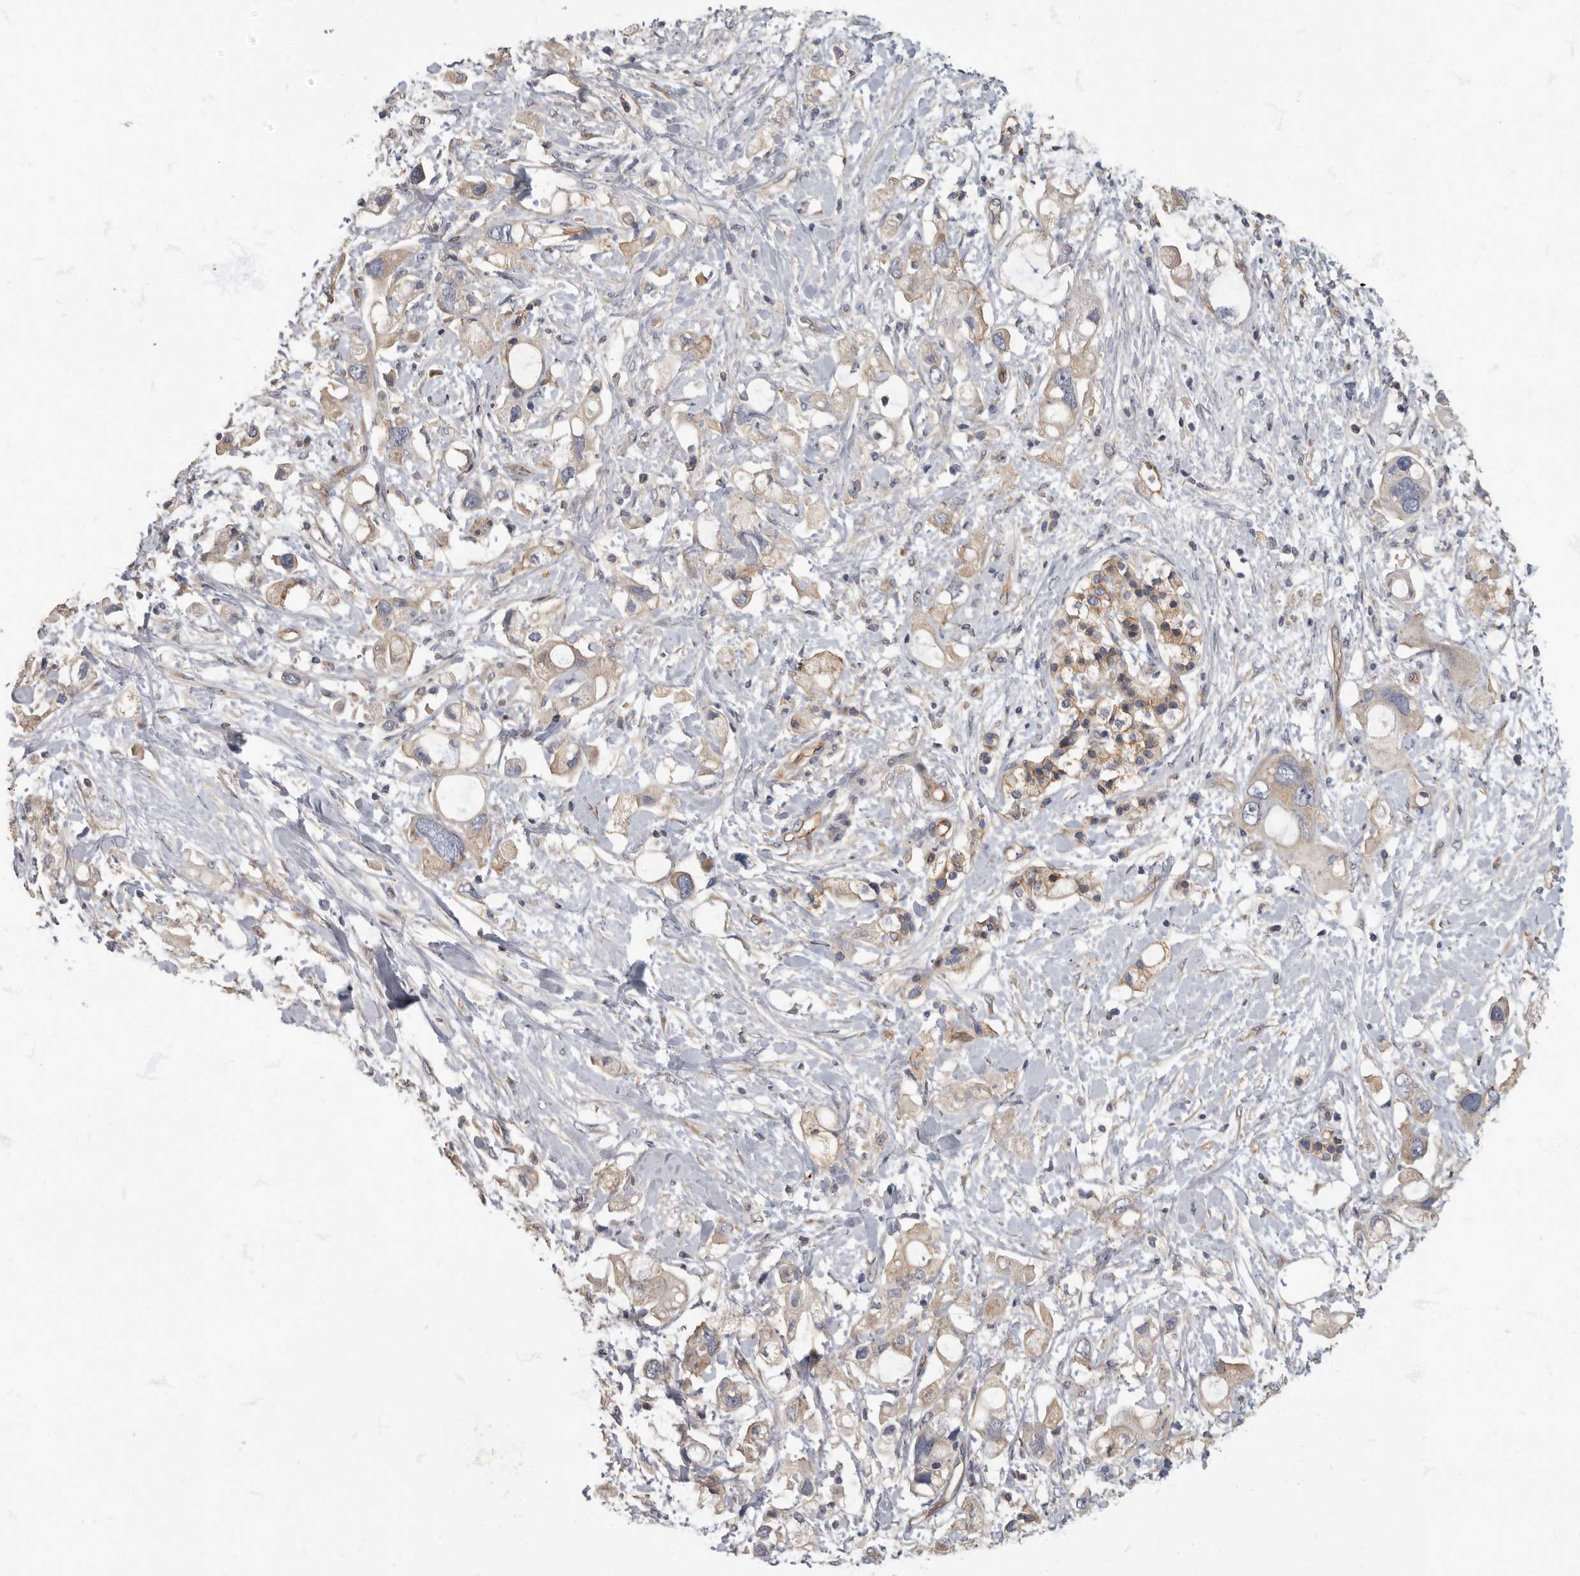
{"staining": {"intensity": "weak", "quantity": "25%-75%", "location": "cytoplasmic/membranous"}, "tissue": "pancreatic cancer", "cell_type": "Tumor cells", "image_type": "cancer", "snomed": [{"axis": "morphology", "description": "Adenocarcinoma, NOS"}, {"axis": "topography", "description": "Pancreas"}], "caption": "Adenocarcinoma (pancreatic) was stained to show a protein in brown. There is low levels of weak cytoplasmic/membranous positivity in approximately 25%-75% of tumor cells. Ihc stains the protein of interest in brown and the nuclei are stained blue.", "gene": "PDK1", "patient": {"sex": "female", "age": 56}}